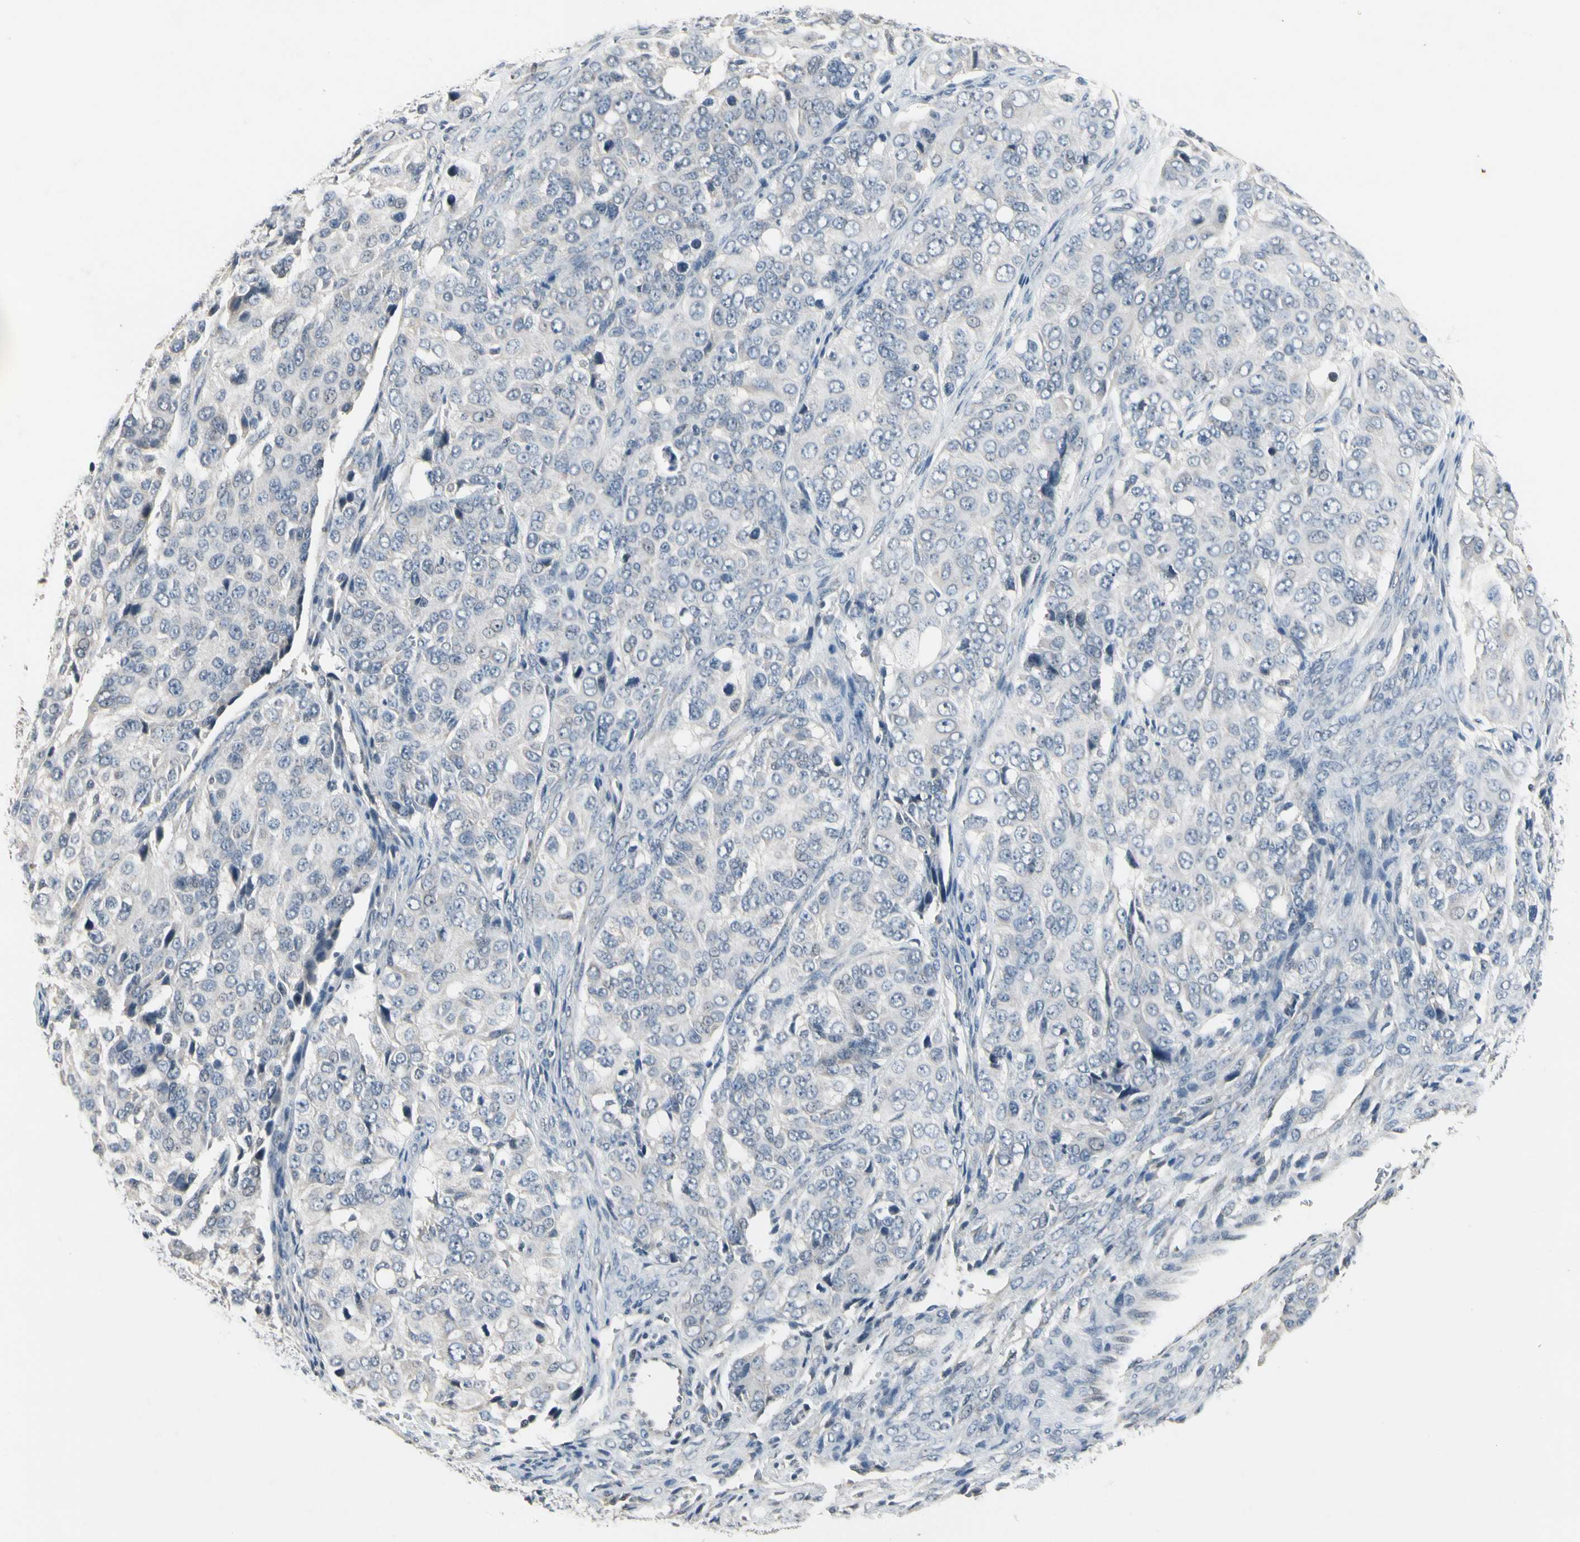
{"staining": {"intensity": "negative", "quantity": "none", "location": "none"}, "tissue": "ovarian cancer", "cell_type": "Tumor cells", "image_type": "cancer", "snomed": [{"axis": "morphology", "description": "Carcinoma, endometroid"}, {"axis": "topography", "description": "Ovary"}], "caption": "Human ovarian endometroid carcinoma stained for a protein using immunohistochemistry demonstrates no staining in tumor cells.", "gene": "SV2A", "patient": {"sex": "female", "age": 51}}